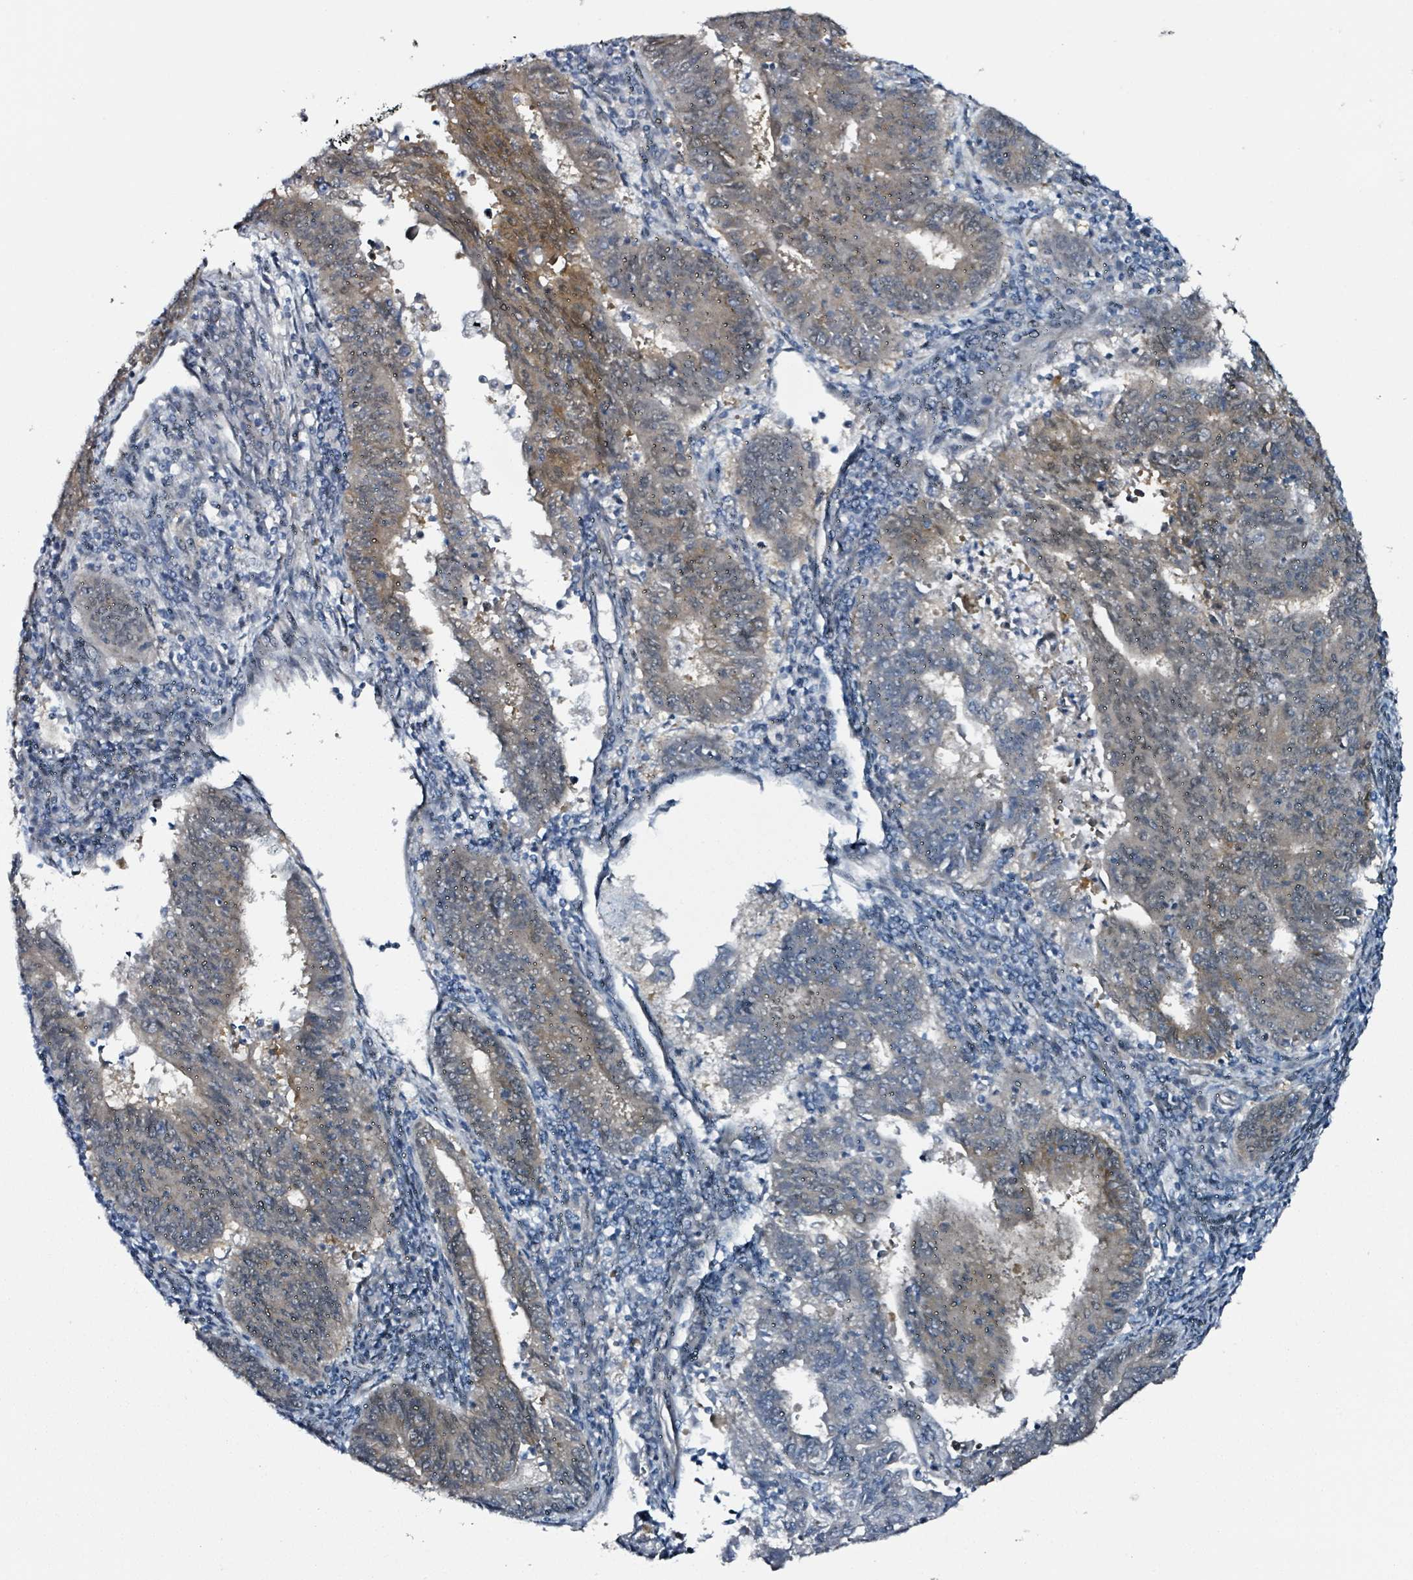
{"staining": {"intensity": "moderate", "quantity": "25%-75%", "location": "cytoplasmic/membranous,nuclear"}, "tissue": "endometrial cancer", "cell_type": "Tumor cells", "image_type": "cancer", "snomed": [{"axis": "morphology", "description": "Adenocarcinoma, NOS"}, {"axis": "topography", "description": "Endometrium"}], "caption": "The histopathology image demonstrates immunohistochemical staining of endometrial cancer. There is moderate cytoplasmic/membranous and nuclear staining is seen in about 25%-75% of tumor cells. (Stains: DAB in brown, nuclei in blue, Microscopy: brightfield microscopy at high magnification).", "gene": "B3GAT3", "patient": {"sex": "female", "age": 59}}